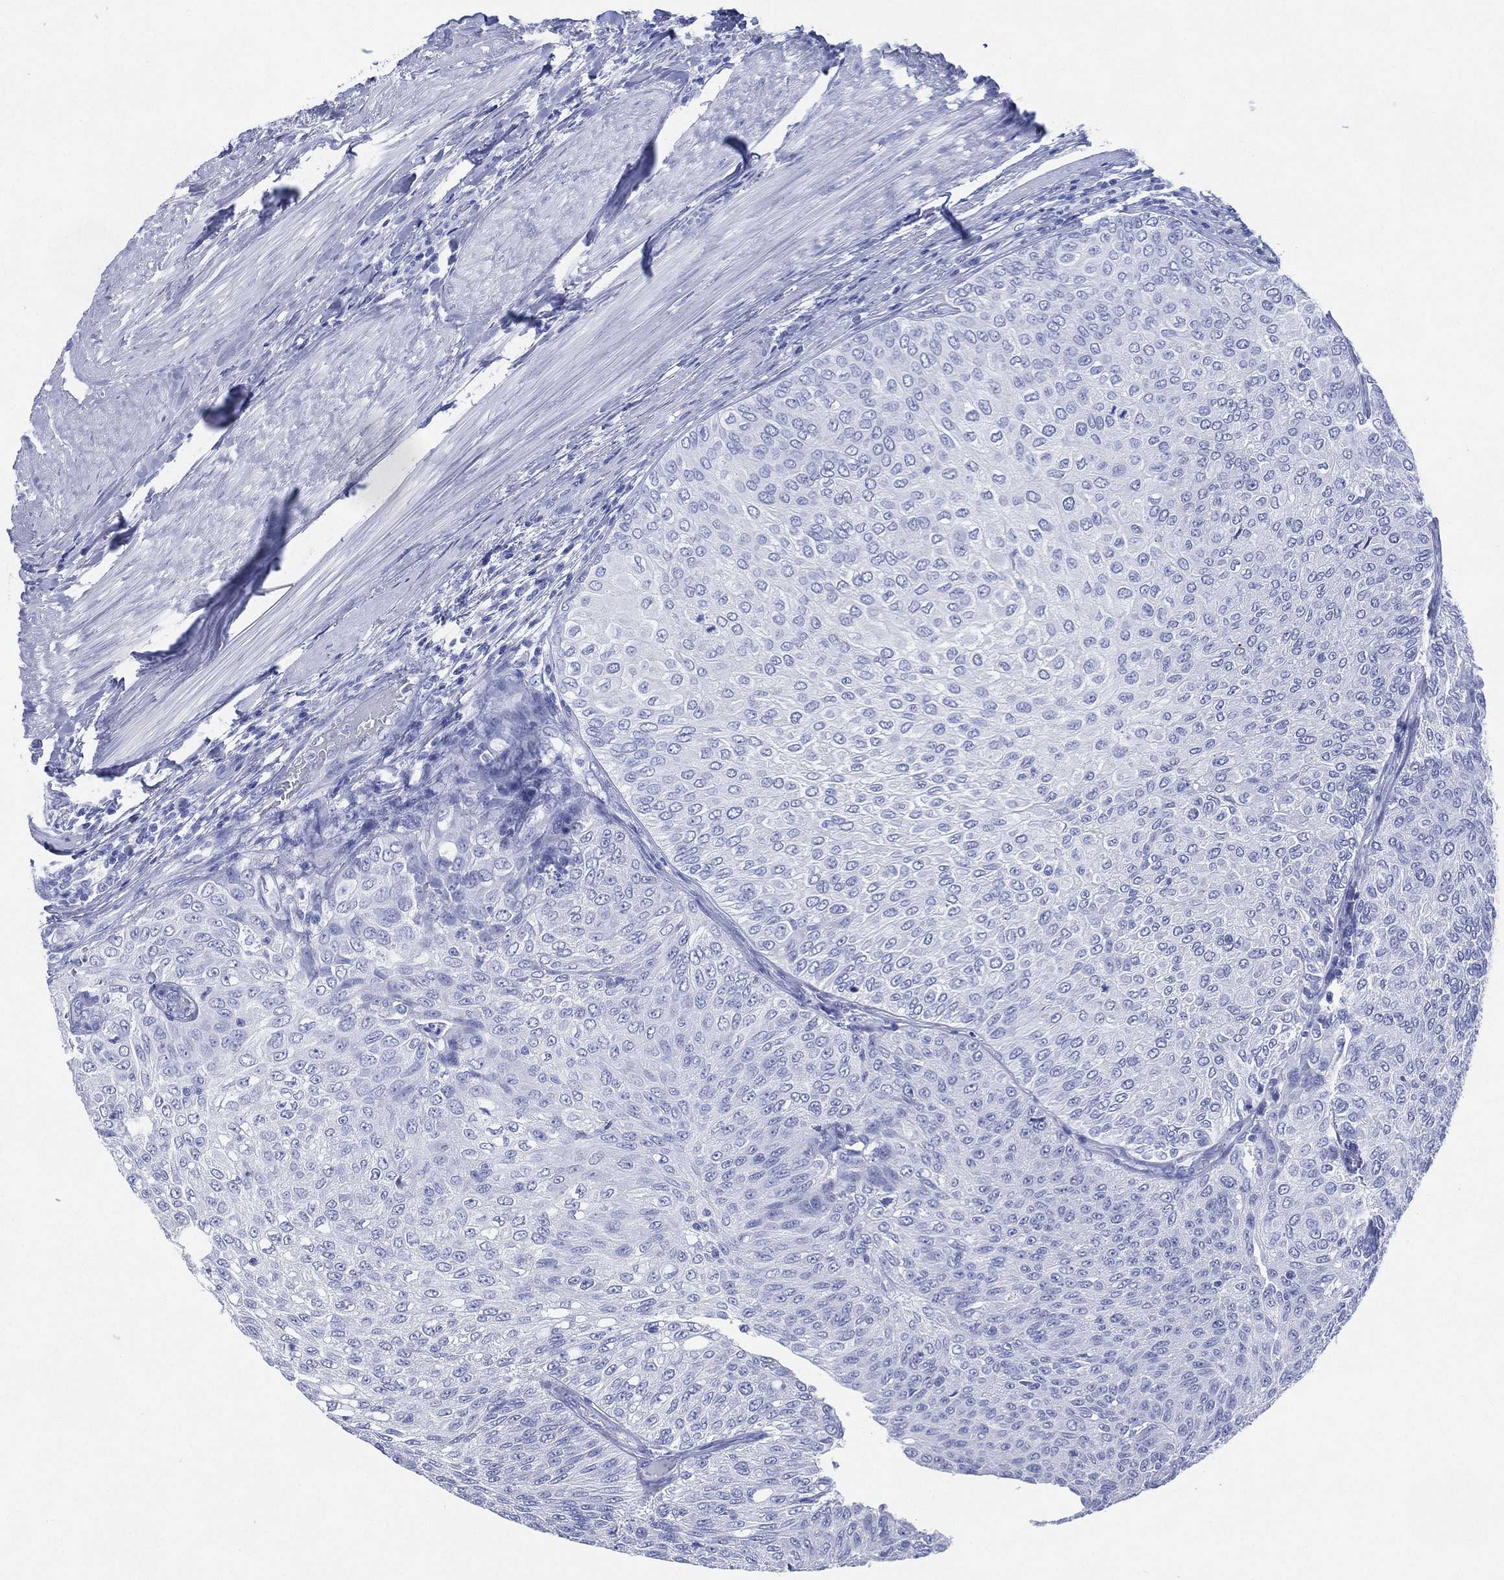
{"staining": {"intensity": "negative", "quantity": "none", "location": "none"}, "tissue": "urothelial cancer", "cell_type": "Tumor cells", "image_type": "cancer", "snomed": [{"axis": "morphology", "description": "Urothelial carcinoma, Low grade"}, {"axis": "topography", "description": "Ureter, NOS"}, {"axis": "topography", "description": "Urinary bladder"}], "caption": "Tumor cells are negative for protein expression in human urothelial carcinoma (low-grade).", "gene": "SIGLECL1", "patient": {"sex": "male", "age": 78}}